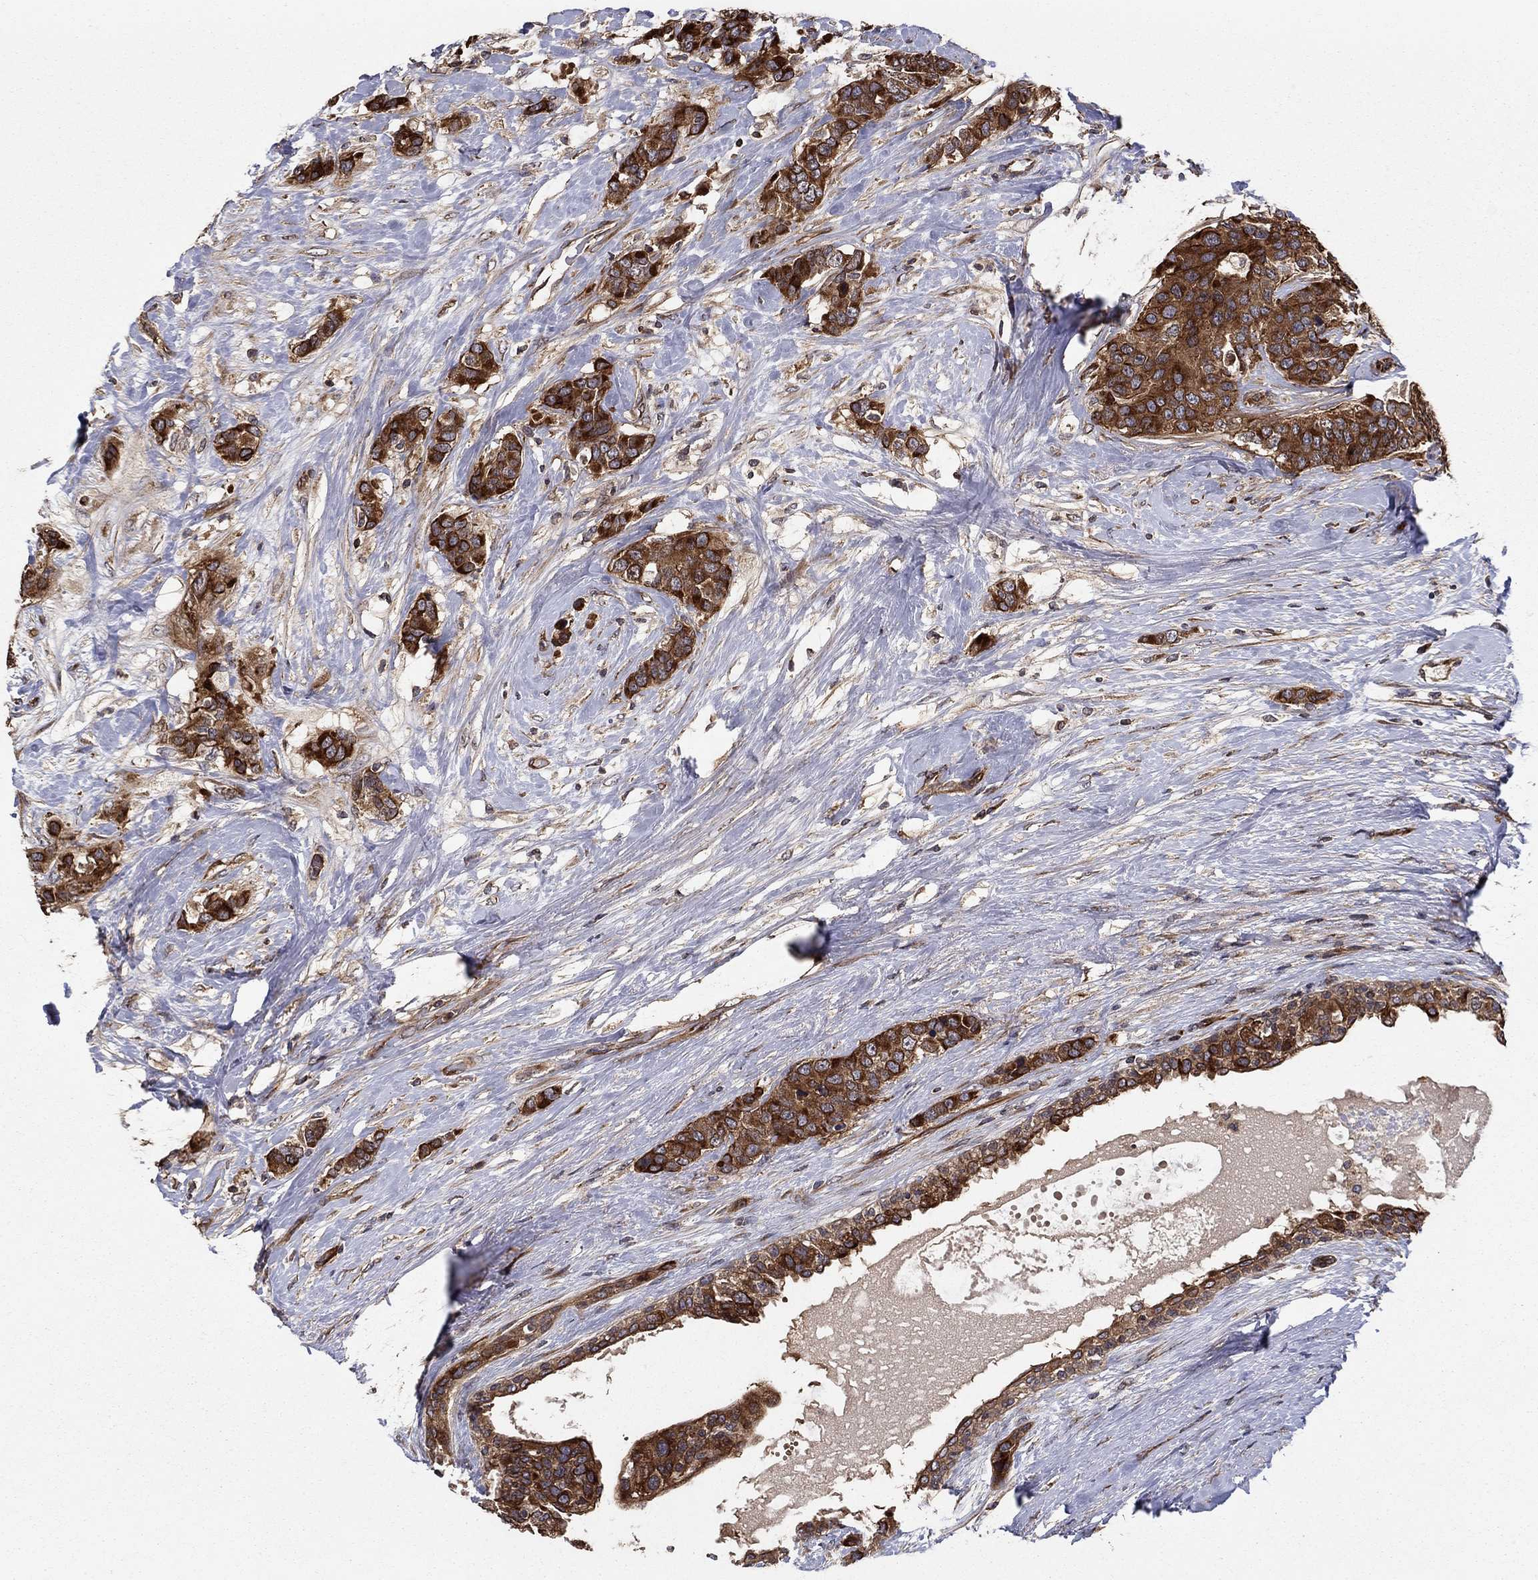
{"staining": {"intensity": "strong", "quantity": ">75%", "location": "cytoplasmic/membranous"}, "tissue": "breast cancer", "cell_type": "Tumor cells", "image_type": "cancer", "snomed": [{"axis": "morphology", "description": "Lobular carcinoma"}, {"axis": "topography", "description": "Breast"}], "caption": "Strong cytoplasmic/membranous expression is appreciated in about >75% of tumor cells in breast cancer (lobular carcinoma).", "gene": "BMERB1", "patient": {"sex": "female", "age": 59}}